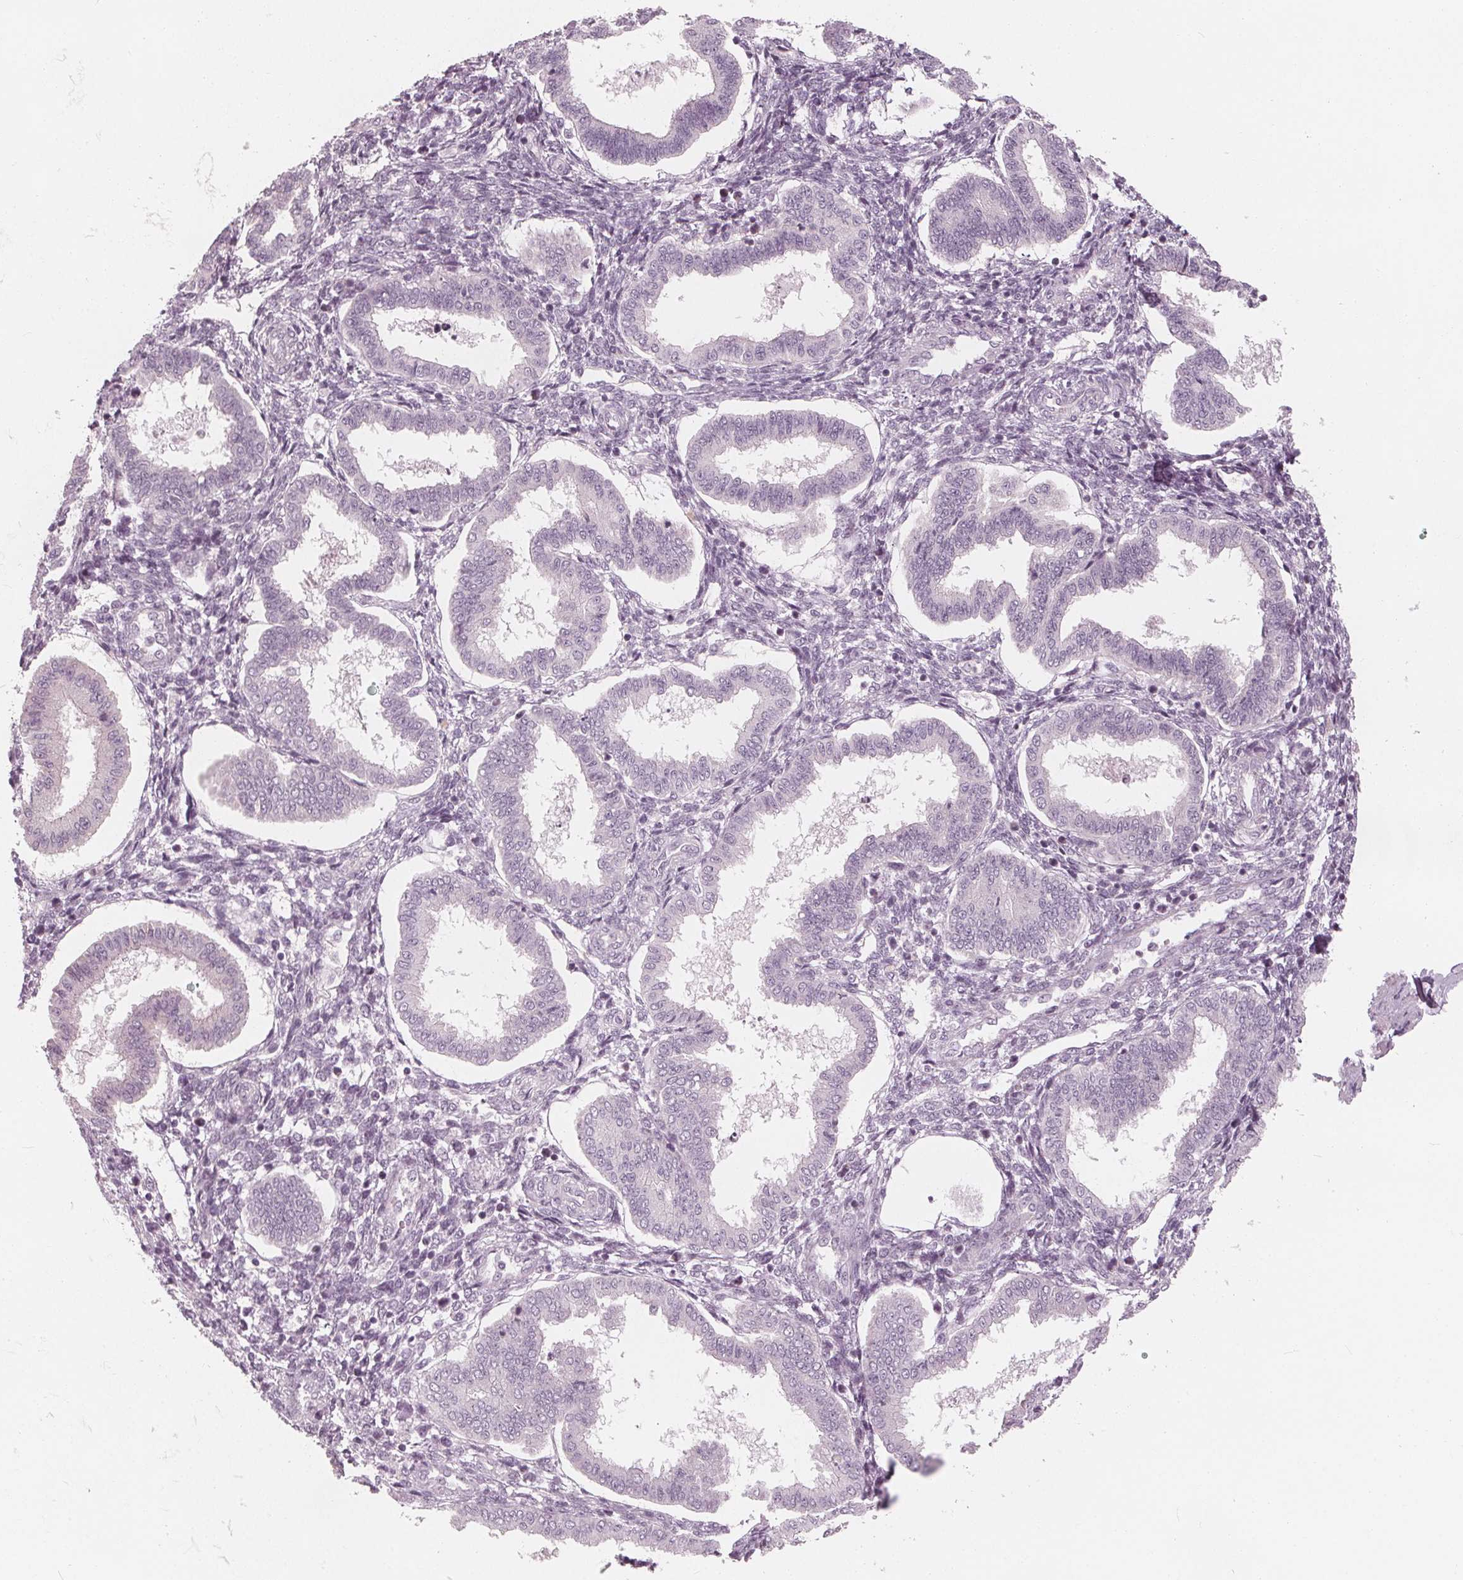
{"staining": {"intensity": "negative", "quantity": "none", "location": "none"}, "tissue": "endometrium", "cell_type": "Cells in endometrial stroma", "image_type": "normal", "snomed": [{"axis": "morphology", "description": "Normal tissue, NOS"}, {"axis": "topography", "description": "Endometrium"}], "caption": "The histopathology image demonstrates no staining of cells in endometrial stroma in normal endometrium.", "gene": "SAT2", "patient": {"sex": "female", "age": 24}}